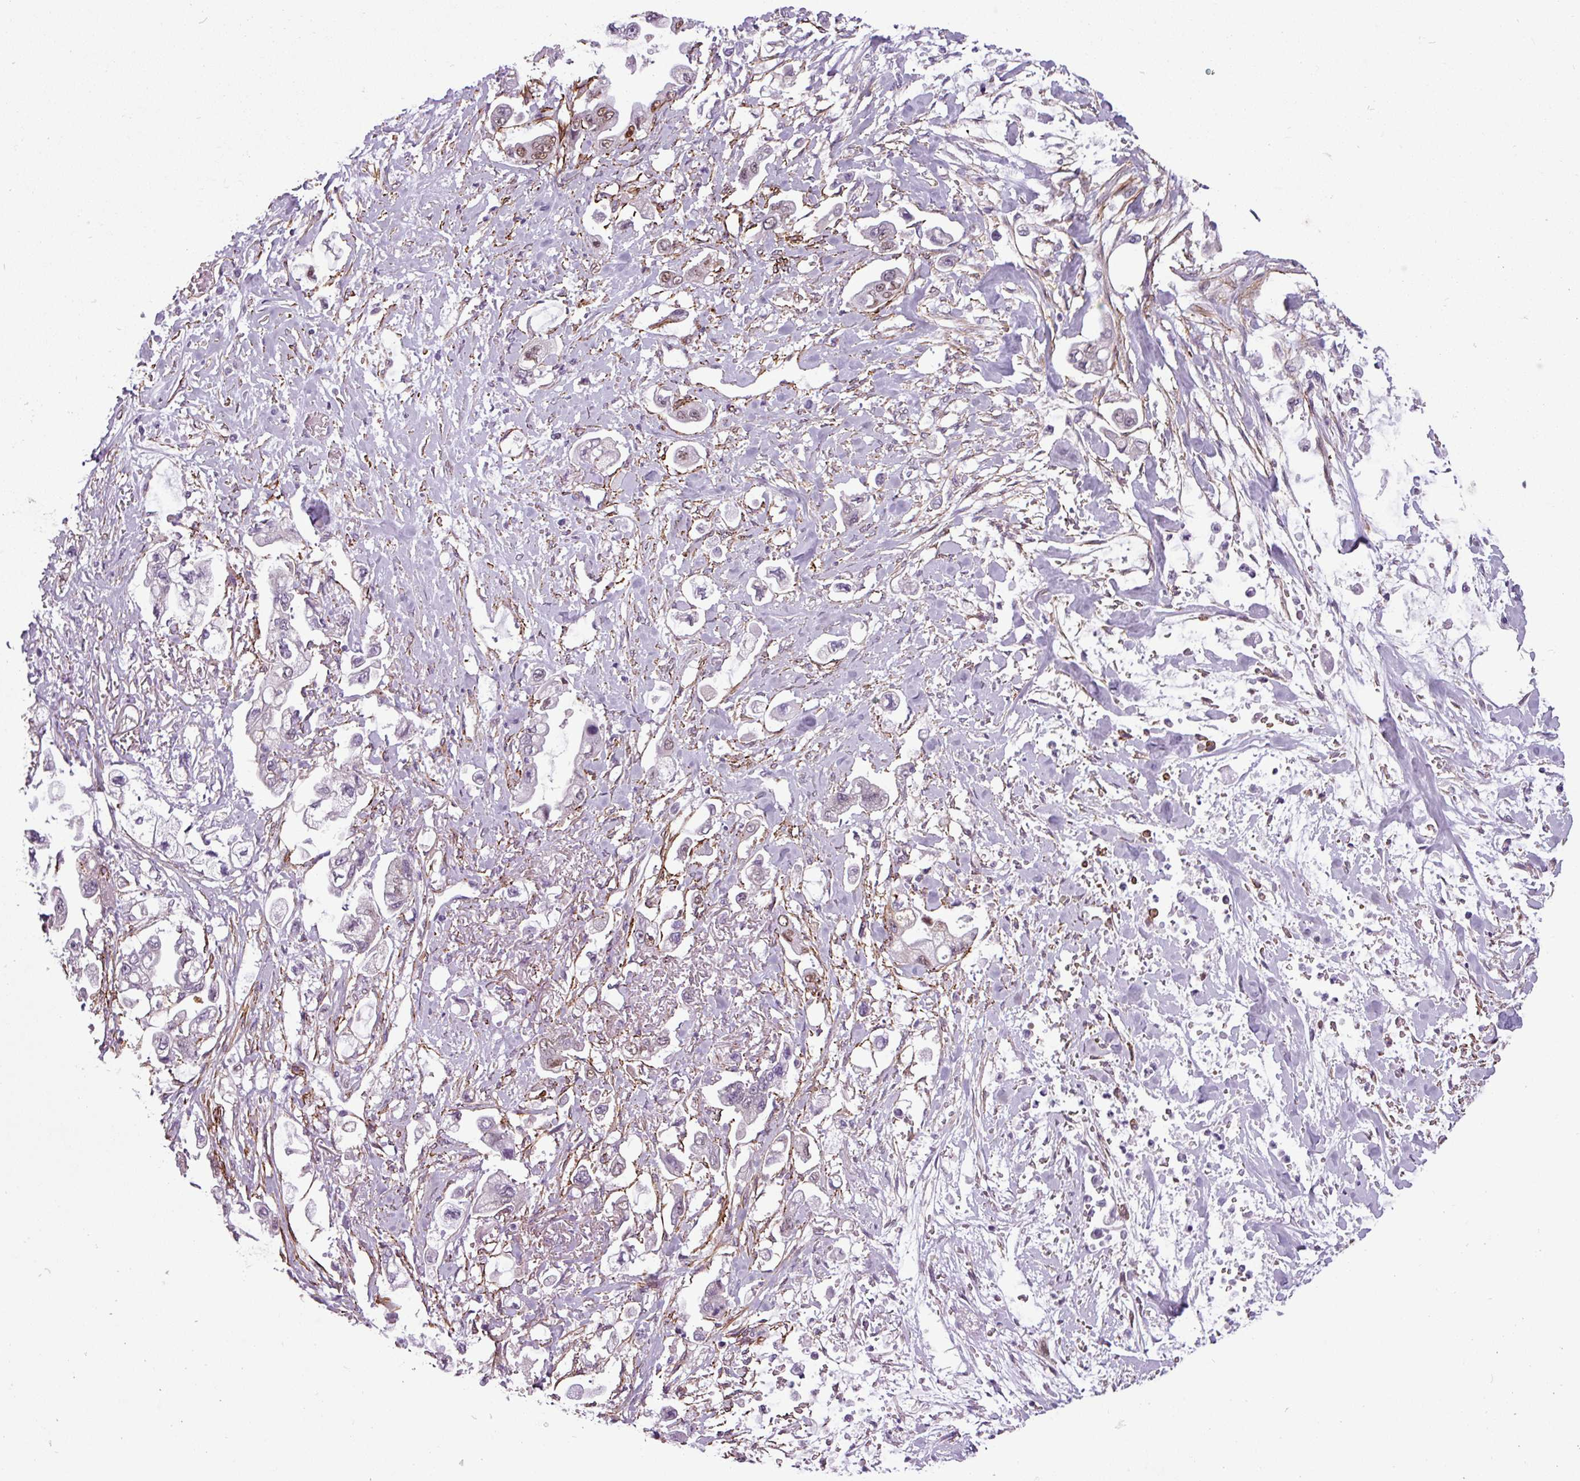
{"staining": {"intensity": "moderate", "quantity": "25%-75%", "location": "nuclear"}, "tissue": "stomach cancer", "cell_type": "Tumor cells", "image_type": "cancer", "snomed": [{"axis": "morphology", "description": "Adenocarcinoma, NOS"}, {"axis": "topography", "description": "Stomach"}], "caption": "Protein staining of stomach cancer tissue demonstrates moderate nuclear expression in approximately 25%-75% of tumor cells. (brown staining indicates protein expression, while blue staining denotes nuclei).", "gene": "ATP10A", "patient": {"sex": "male", "age": 62}}